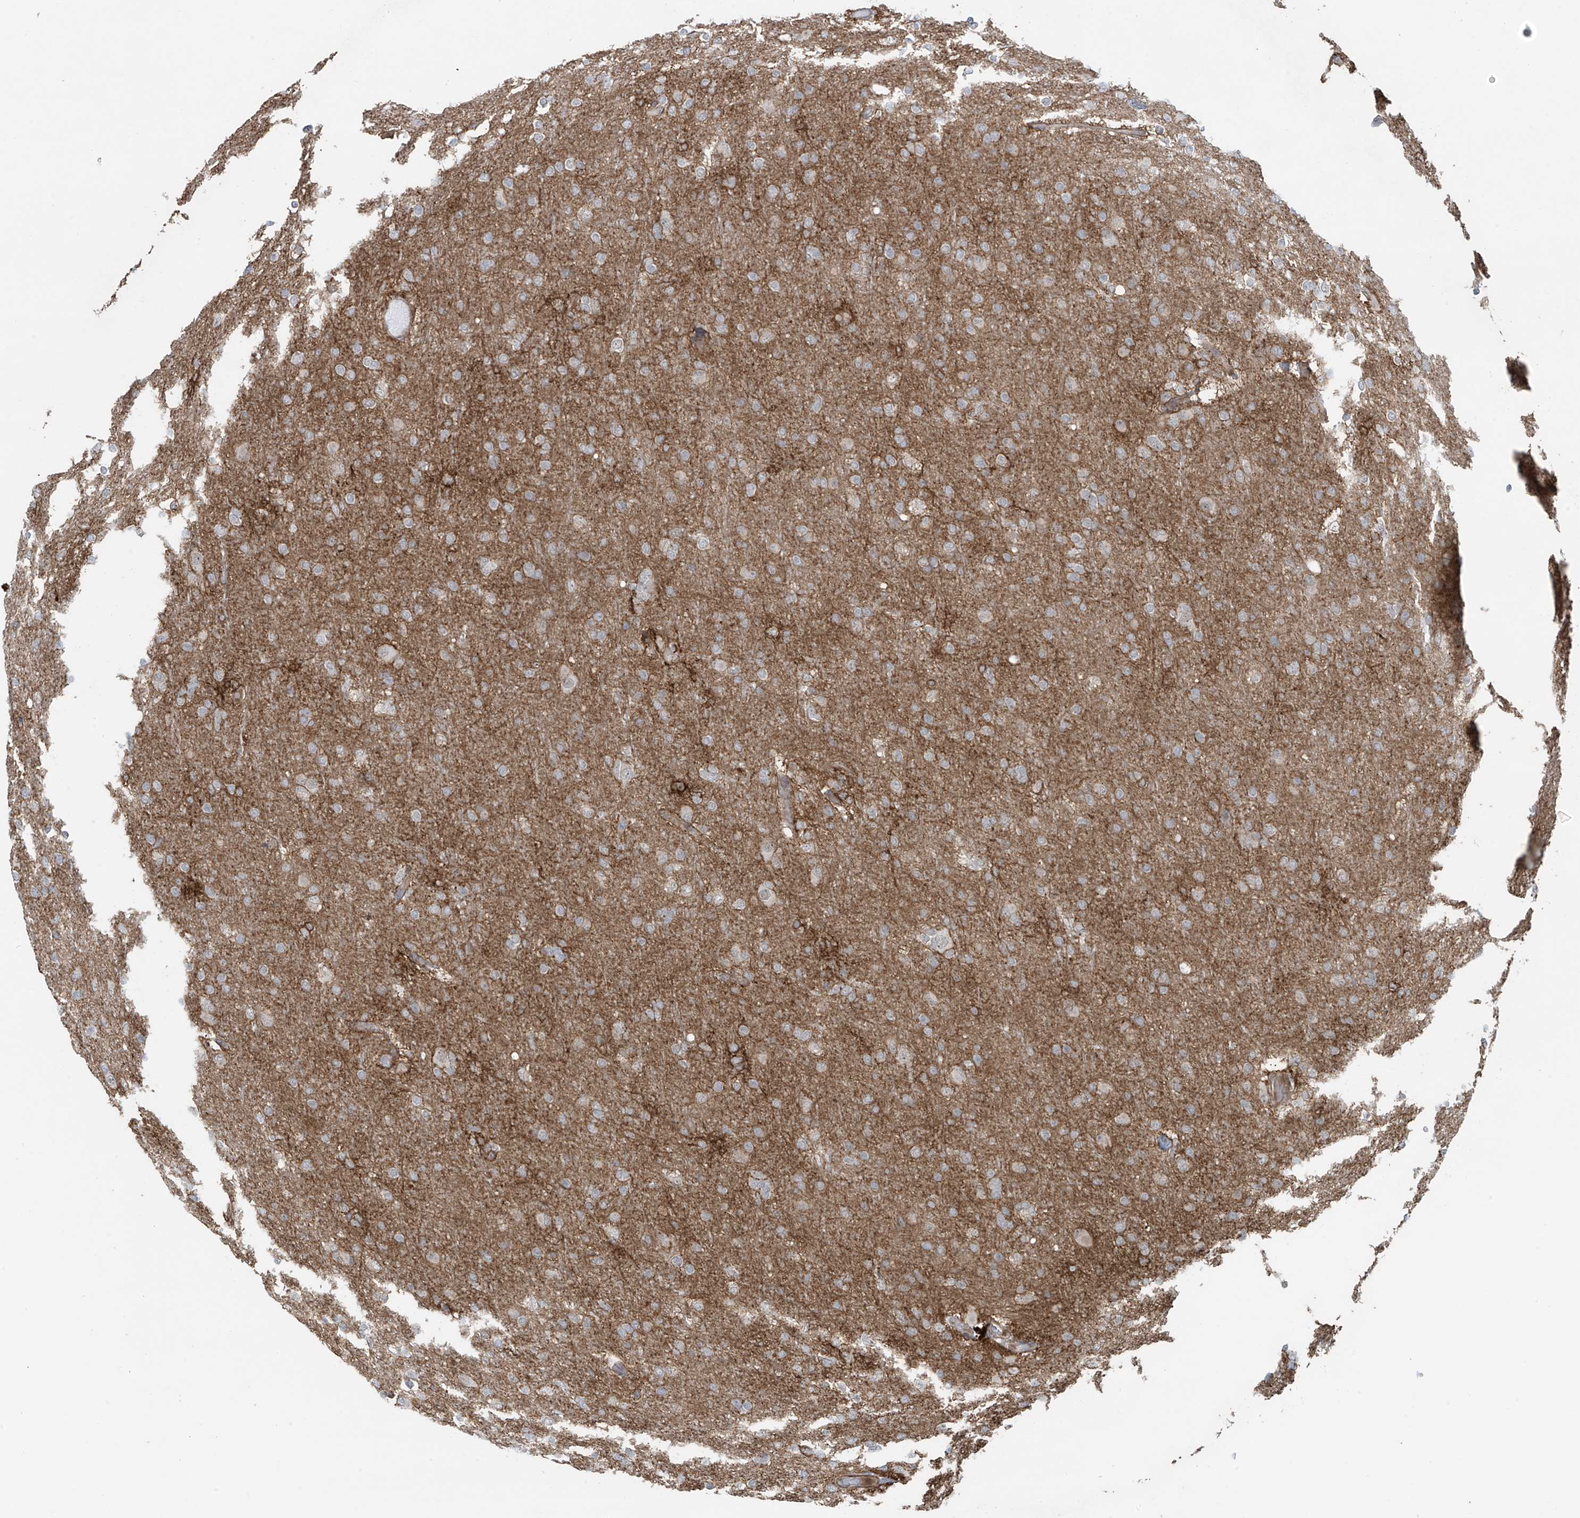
{"staining": {"intensity": "negative", "quantity": "none", "location": "none"}, "tissue": "glioma", "cell_type": "Tumor cells", "image_type": "cancer", "snomed": [{"axis": "morphology", "description": "Glioma, malignant, High grade"}, {"axis": "topography", "description": "Cerebral cortex"}], "caption": "Immunohistochemistry (IHC) photomicrograph of malignant glioma (high-grade) stained for a protein (brown), which demonstrates no positivity in tumor cells.", "gene": "RASGEF1A", "patient": {"sex": "female", "age": 36}}